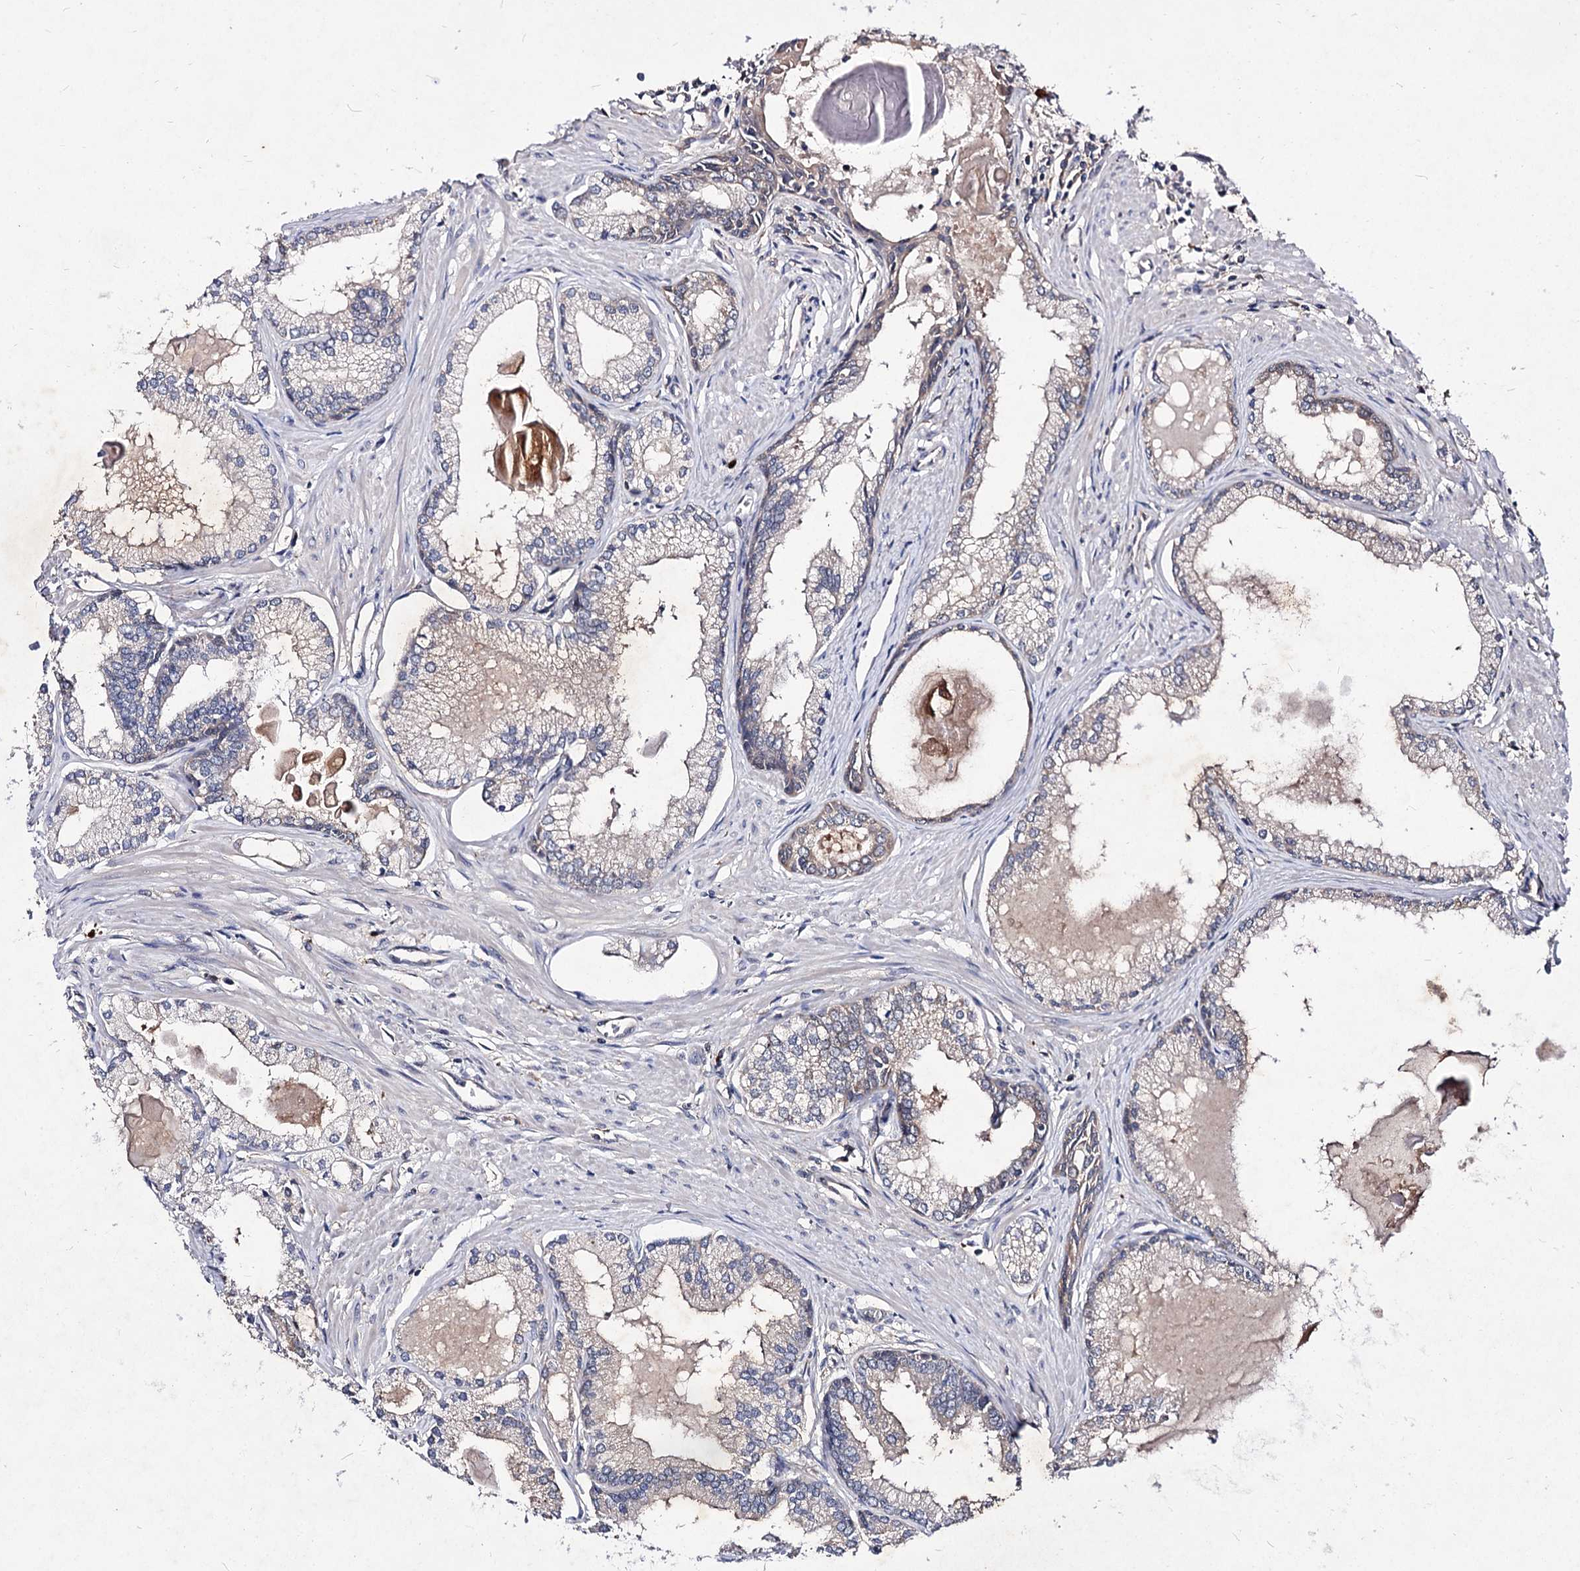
{"staining": {"intensity": "negative", "quantity": "none", "location": "none"}, "tissue": "prostate cancer", "cell_type": "Tumor cells", "image_type": "cancer", "snomed": [{"axis": "morphology", "description": "Adenocarcinoma, High grade"}, {"axis": "topography", "description": "Prostate"}], "caption": "The image displays no significant positivity in tumor cells of prostate cancer.", "gene": "ACTR6", "patient": {"sex": "male", "age": 68}}